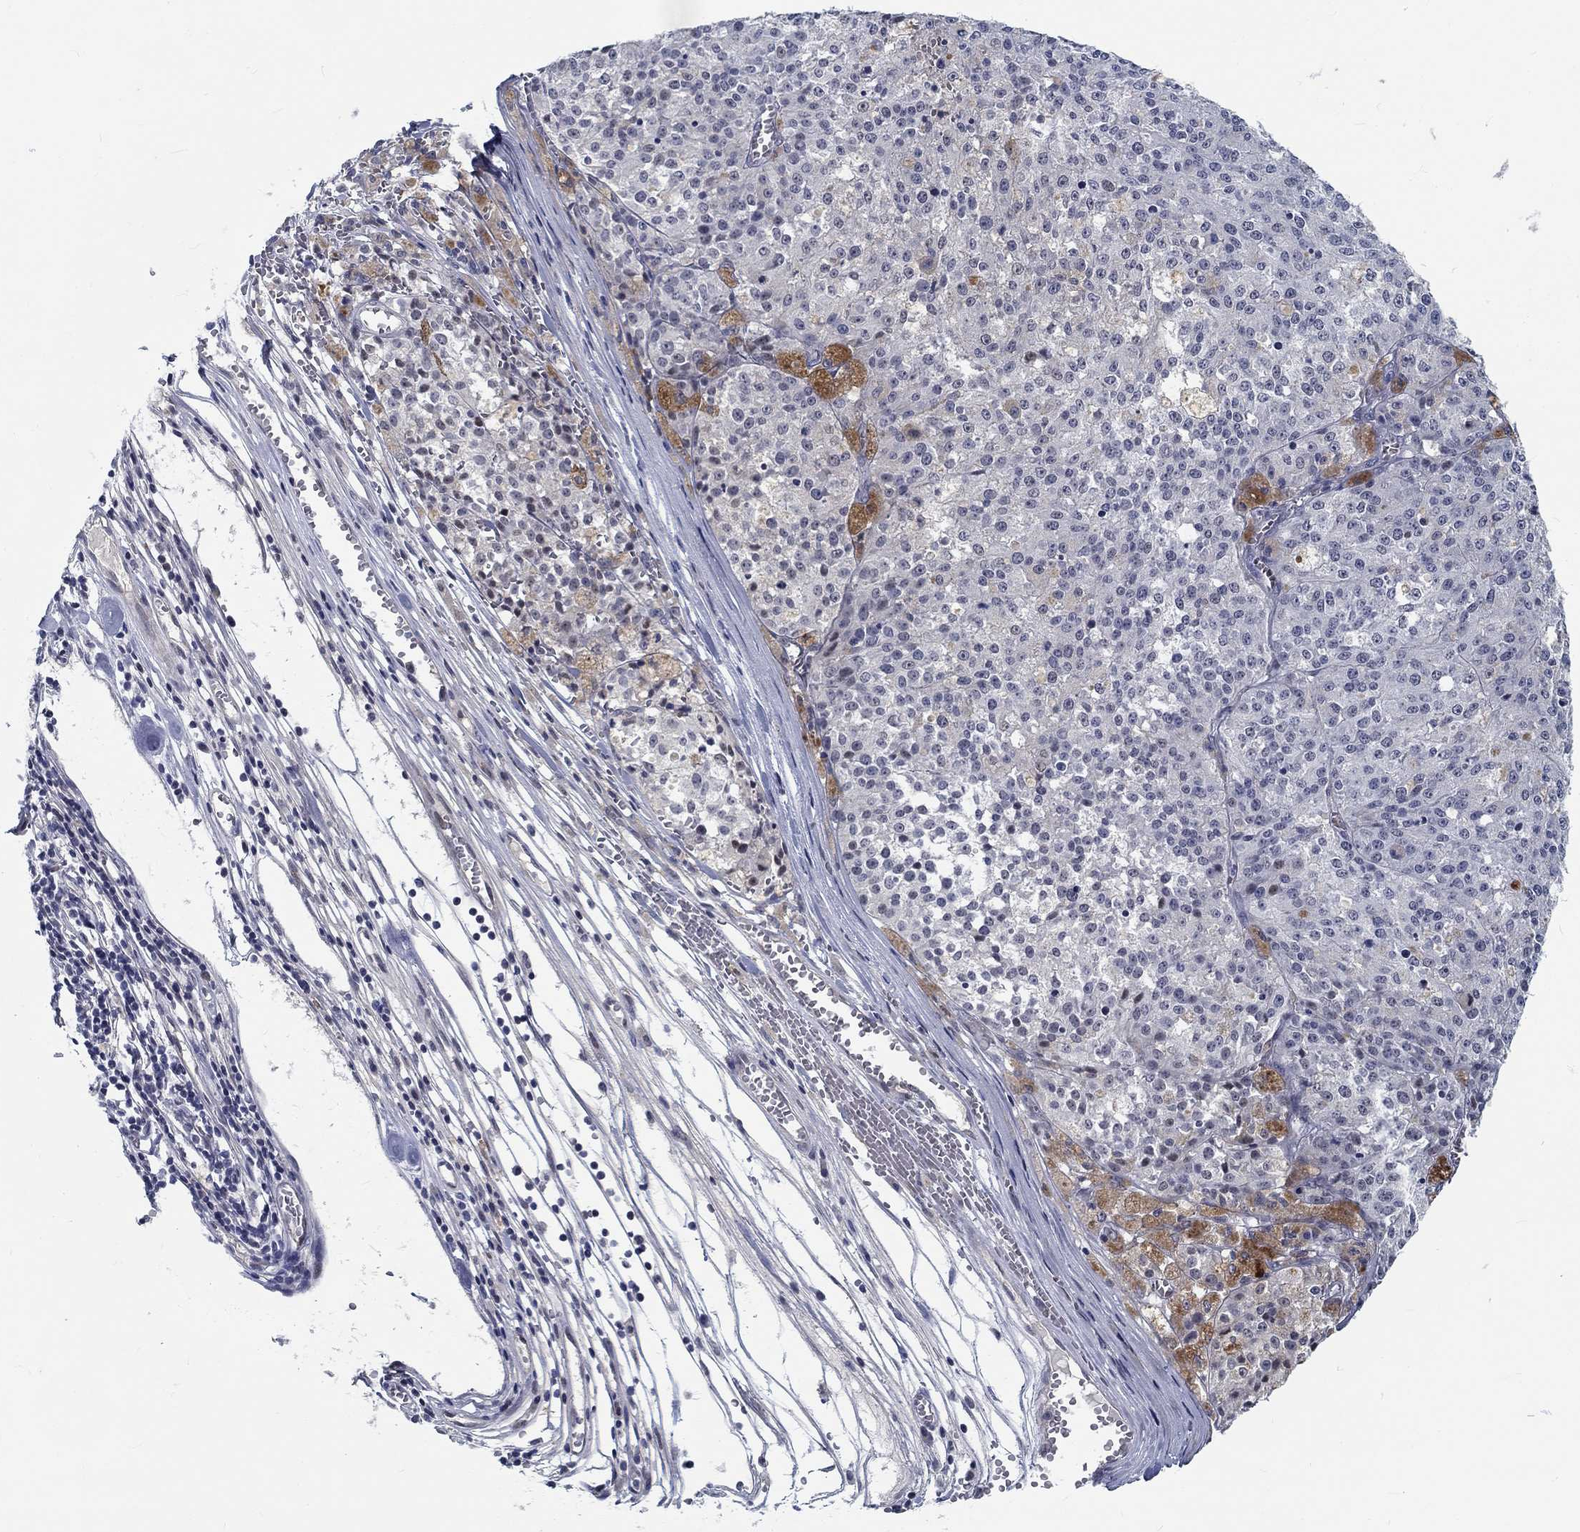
{"staining": {"intensity": "negative", "quantity": "none", "location": "none"}, "tissue": "melanoma", "cell_type": "Tumor cells", "image_type": "cancer", "snomed": [{"axis": "morphology", "description": "Malignant melanoma, Metastatic site"}, {"axis": "topography", "description": "Lymph node"}], "caption": "Human malignant melanoma (metastatic site) stained for a protein using immunohistochemistry (IHC) shows no staining in tumor cells.", "gene": "MYBPC1", "patient": {"sex": "female", "age": 64}}